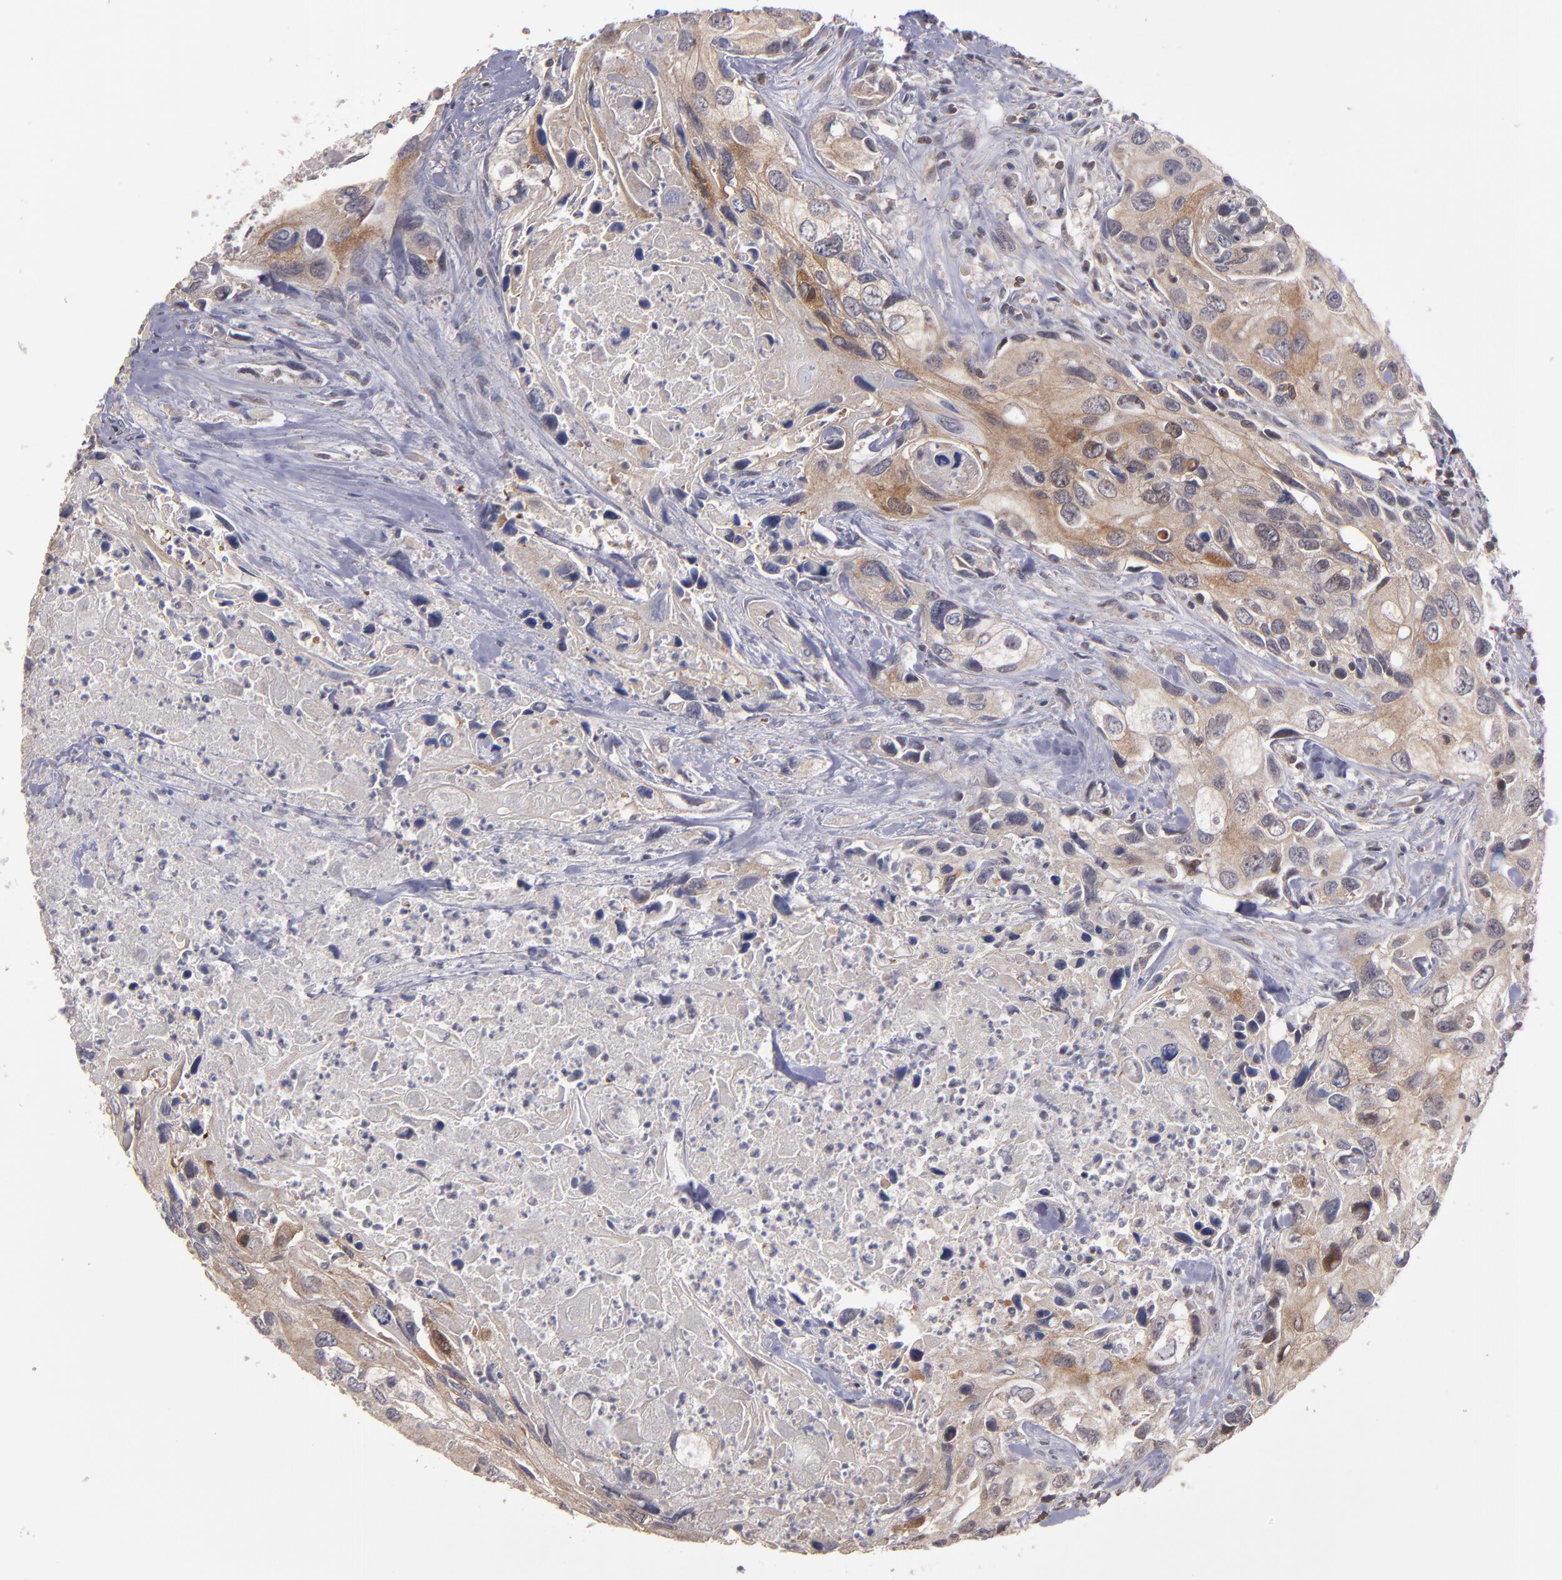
{"staining": {"intensity": "moderate", "quantity": "25%-75%", "location": "cytoplasmic/membranous"}, "tissue": "urothelial cancer", "cell_type": "Tumor cells", "image_type": "cancer", "snomed": [{"axis": "morphology", "description": "Urothelial carcinoma, High grade"}, {"axis": "topography", "description": "Urinary bladder"}], "caption": "Immunohistochemical staining of human urothelial cancer displays medium levels of moderate cytoplasmic/membranous expression in approximately 25%-75% of tumor cells.", "gene": "NF2", "patient": {"sex": "male", "age": 71}}